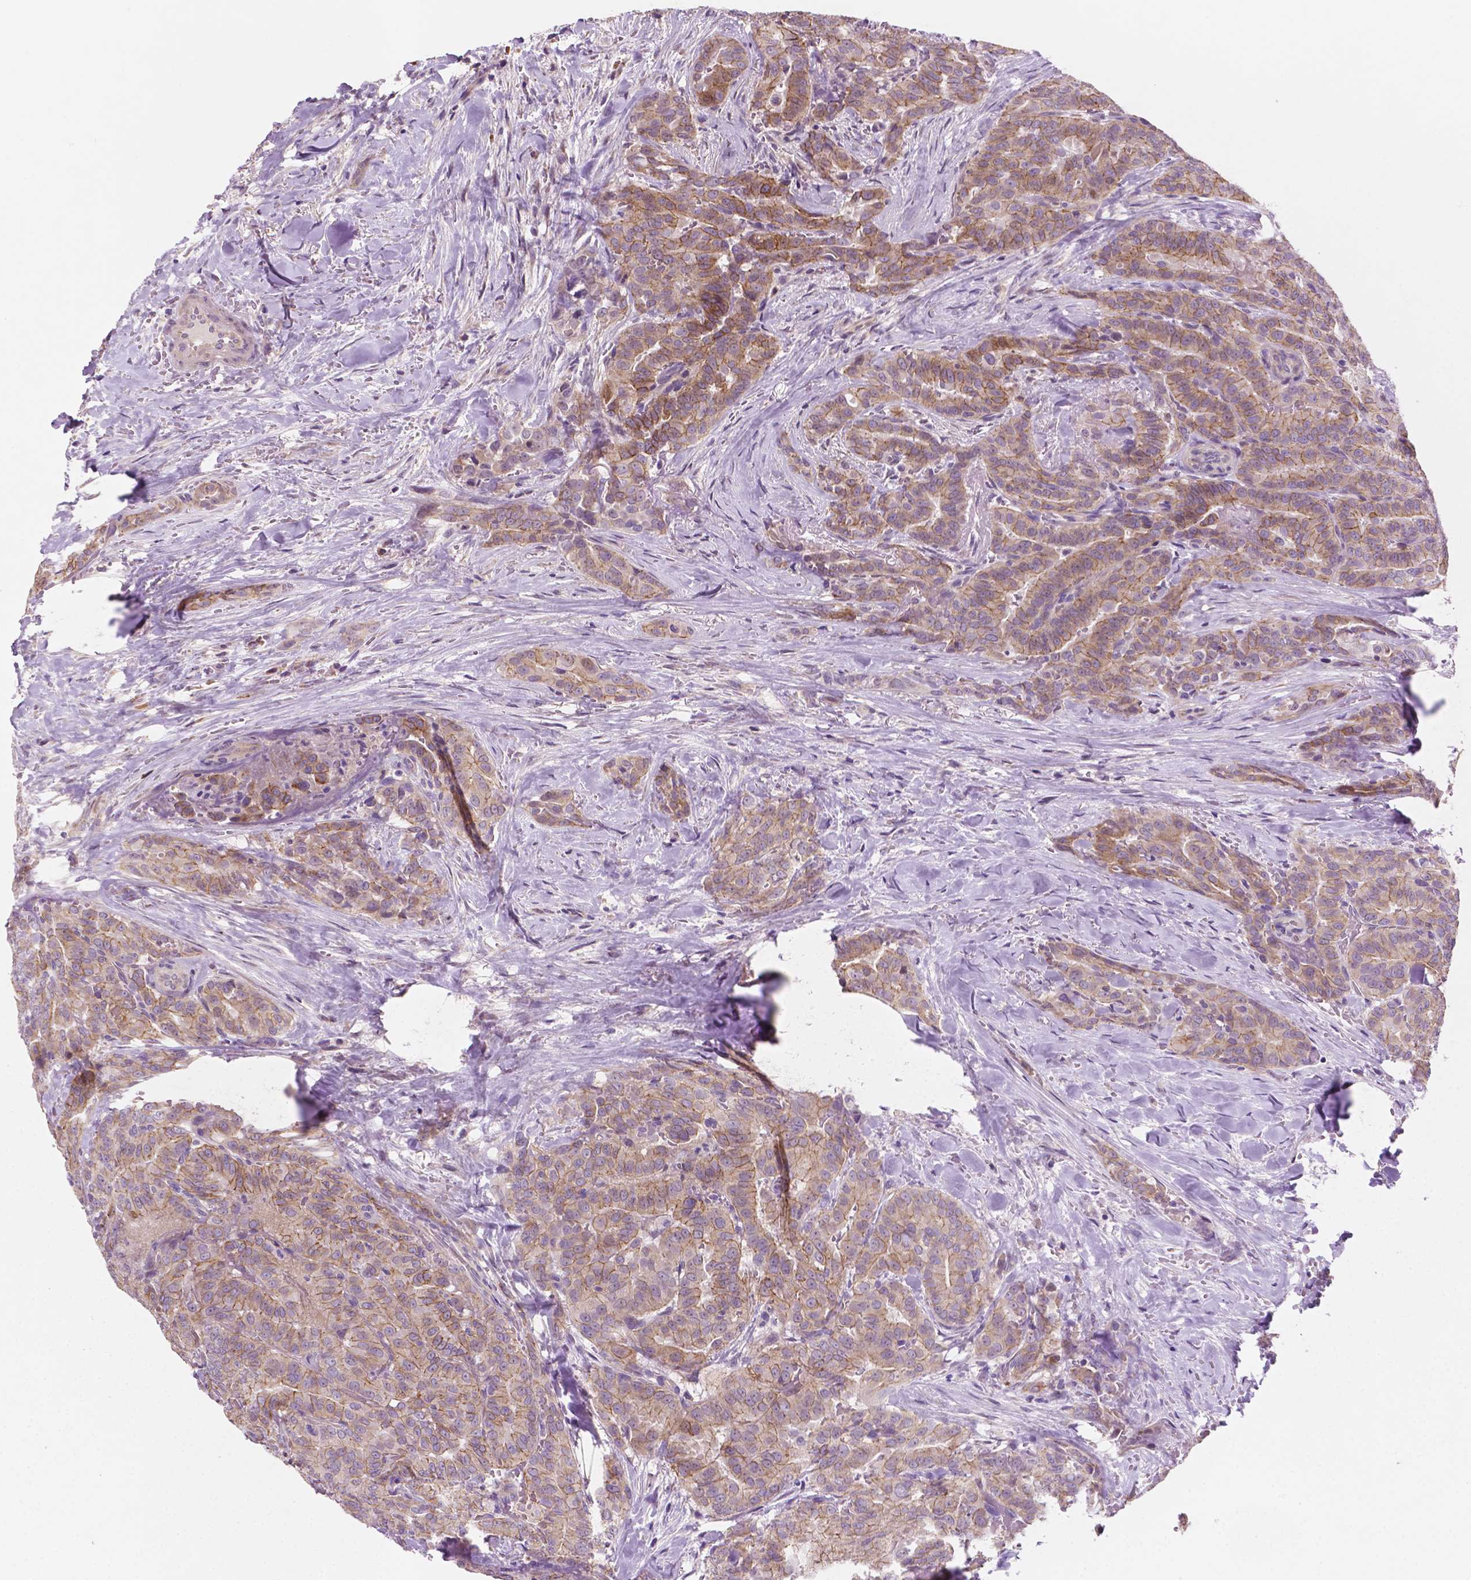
{"staining": {"intensity": "moderate", "quantity": ">75%", "location": "cytoplasmic/membranous"}, "tissue": "thyroid cancer", "cell_type": "Tumor cells", "image_type": "cancer", "snomed": [{"axis": "morphology", "description": "Papillary adenocarcinoma, NOS"}, {"axis": "topography", "description": "Thyroid gland"}], "caption": "A brown stain shows moderate cytoplasmic/membranous staining of a protein in human thyroid cancer tumor cells. (Stains: DAB in brown, nuclei in blue, Microscopy: brightfield microscopy at high magnification).", "gene": "LRP1B", "patient": {"sex": "male", "age": 61}}